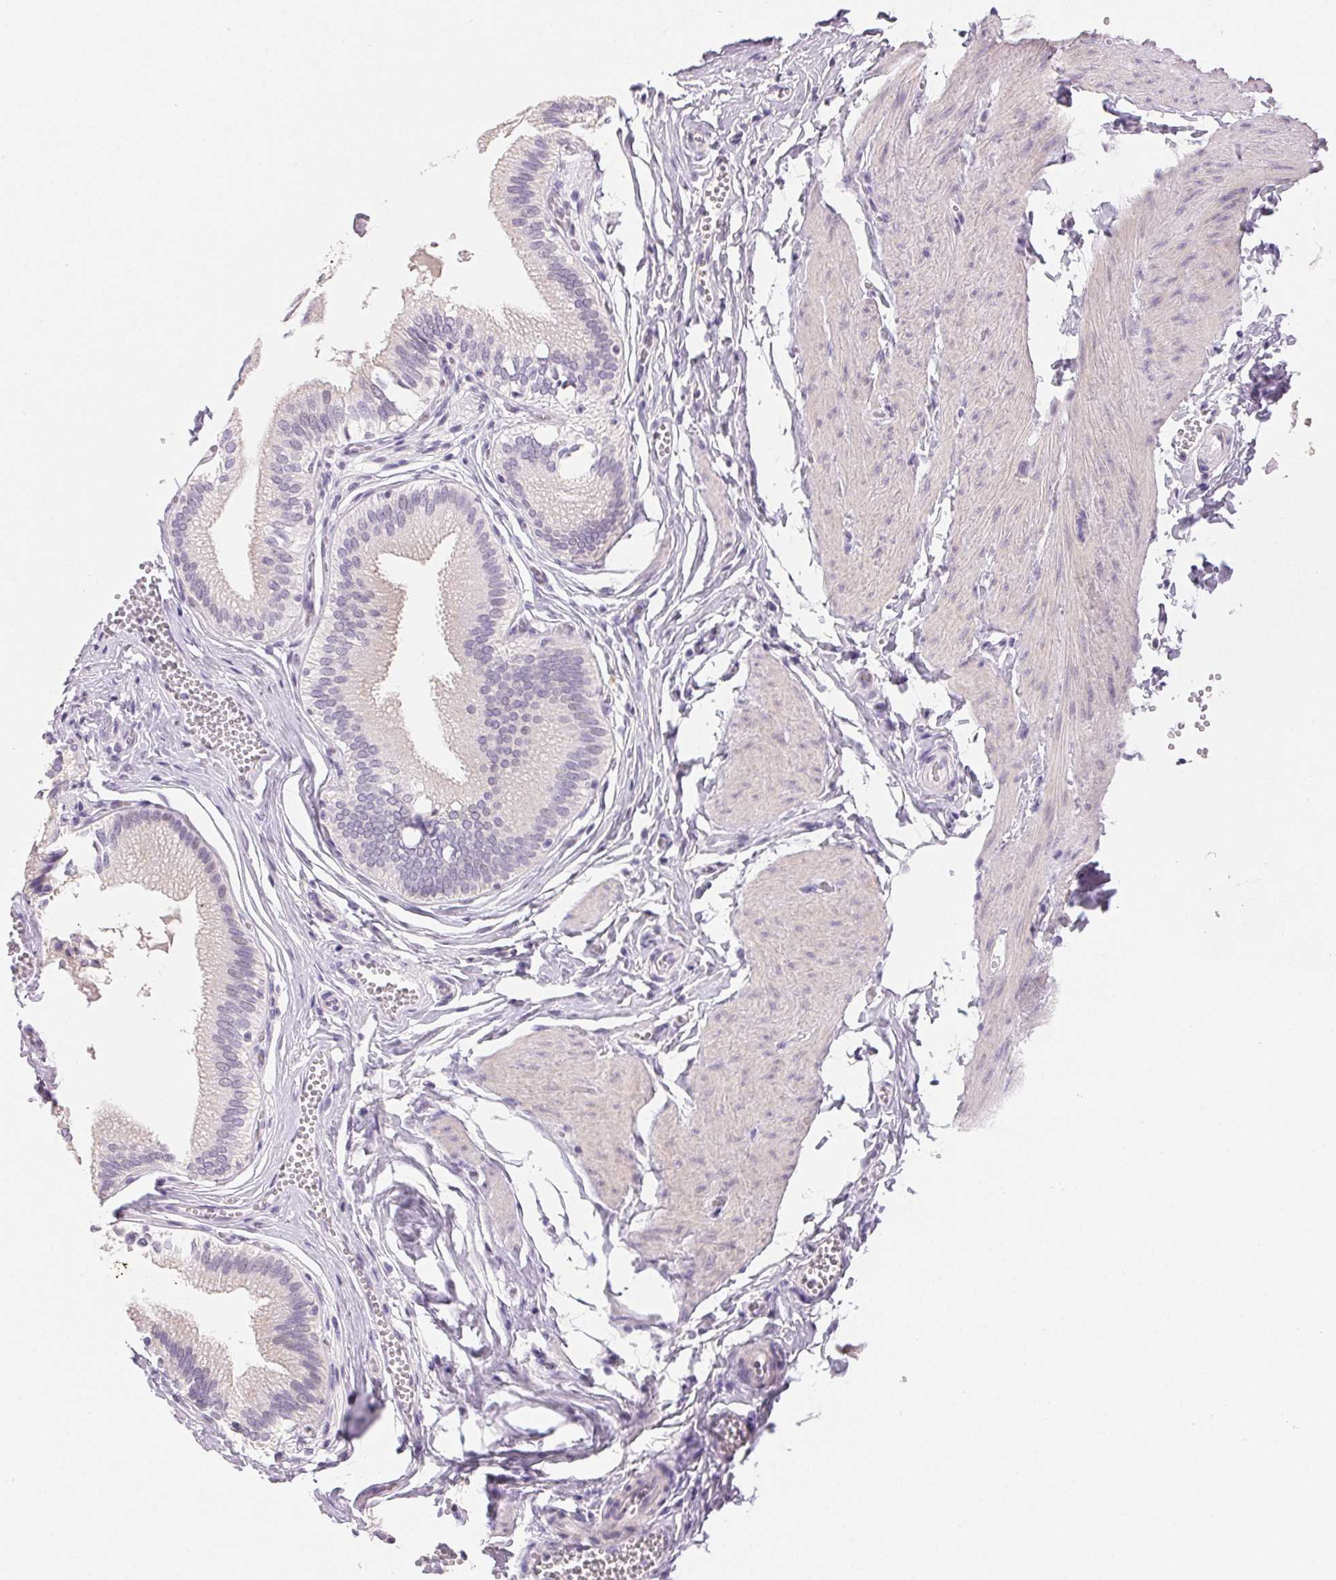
{"staining": {"intensity": "negative", "quantity": "none", "location": "none"}, "tissue": "gallbladder", "cell_type": "Glandular cells", "image_type": "normal", "snomed": [{"axis": "morphology", "description": "Normal tissue, NOS"}, {"axis": "topography", "description": "Gallbladder"}, {"axis": "topography", "description": "Peripheral nerve tissue"}], "caption": "IHC image of benign gallbladder: gallbladder stained with DAB reveals no significant protein staining in glandular cells.", "gene": "BPIFB2", "patient": {"sex": "male", "age": 17}}